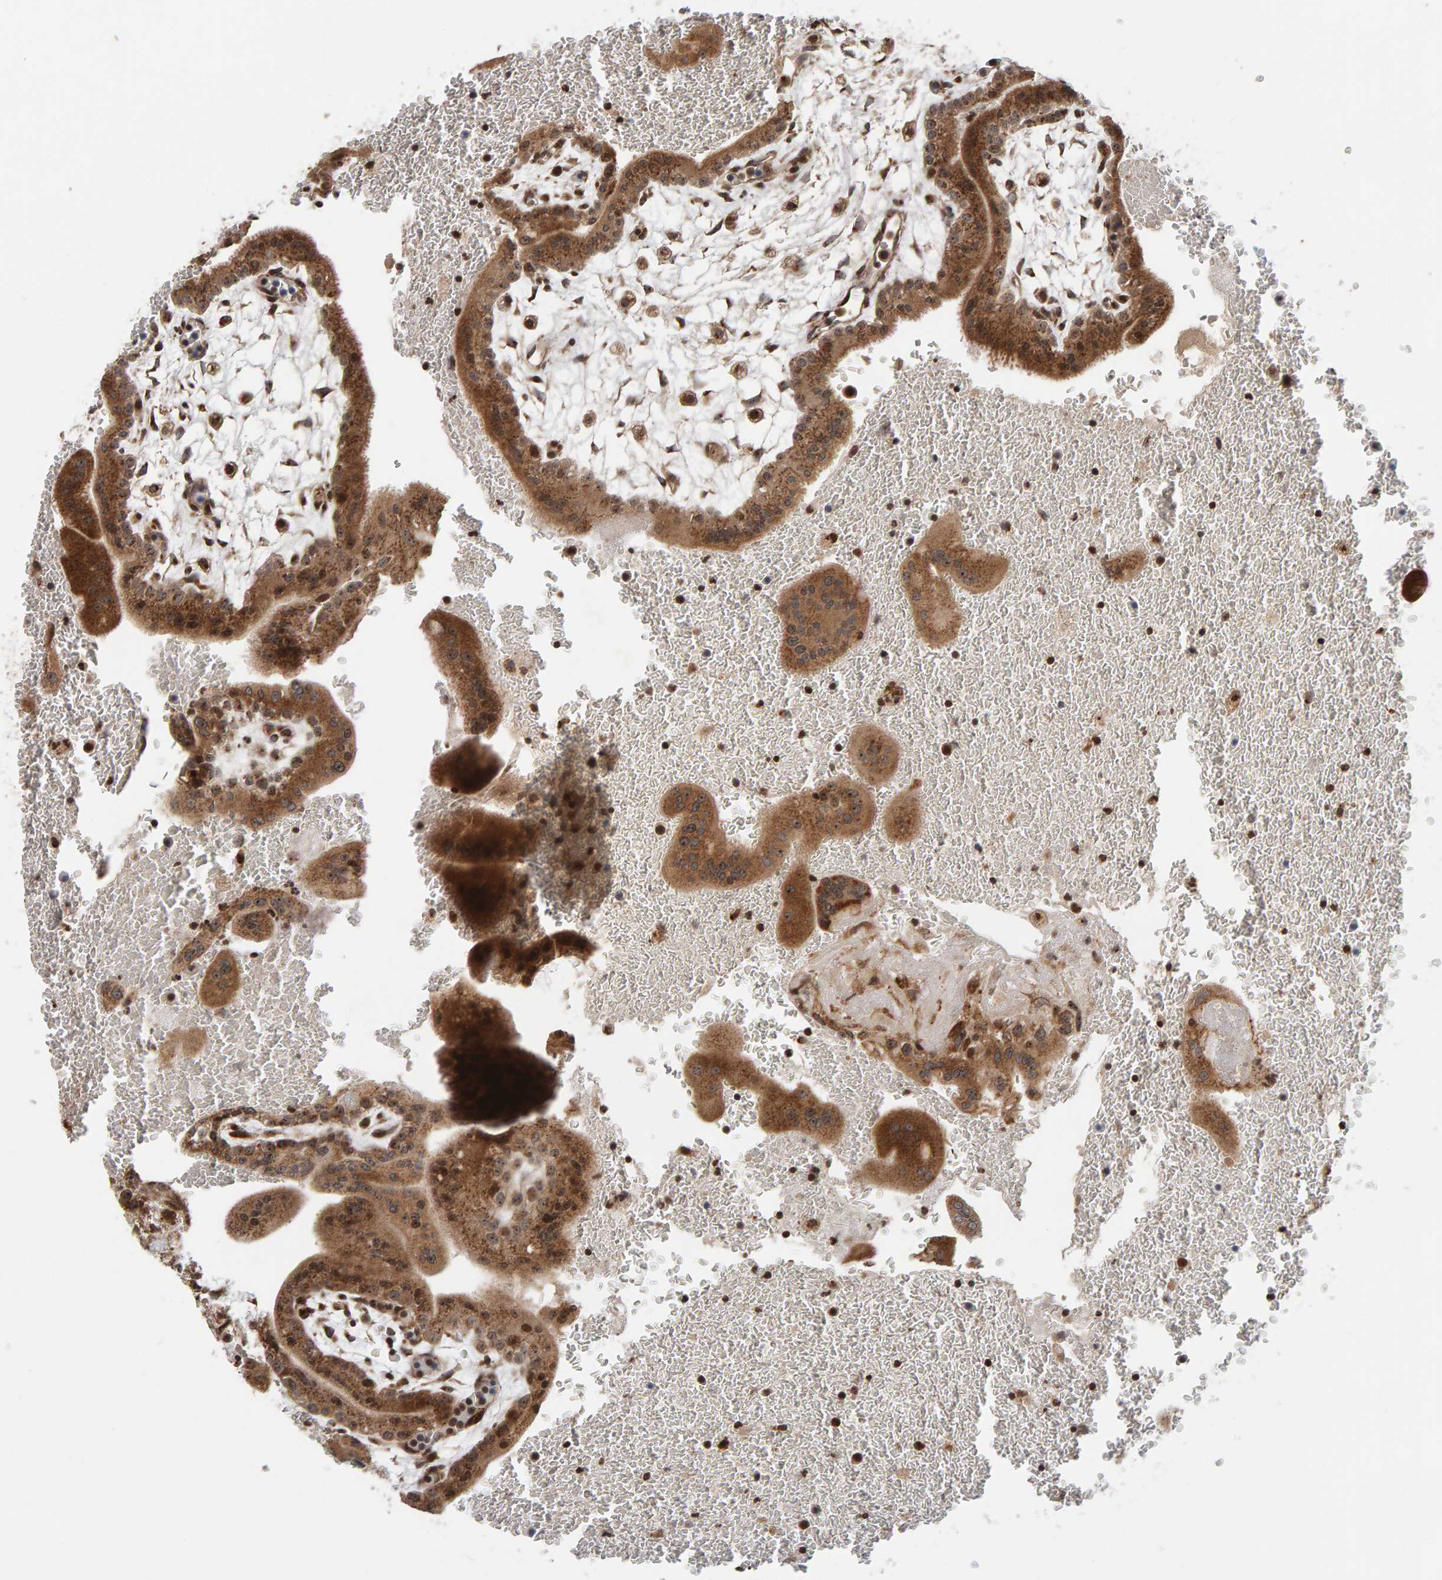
{"staining": {"intensity": "strong", "quantity": ">75%", "location": "cytoplasmic/membranous,nuclear"}, "tissue": "placenta", "cell_type": "Decidual cells", "image_type": "normal", "snomed": [{"axis": "morphology", "description": "Normal tissue, NOS"}, {"axis": "topography", "description": "Placenta"}], "caption": "A high amount of strong cytoplasmic/membranous,nuclear positivity is appreciated in approximately >75% of decidual cells in unremarkable placenta. Nuclei are stained in blue.", "gene": "CCDC182", "patient": {"sex": "female", "age": 35}}